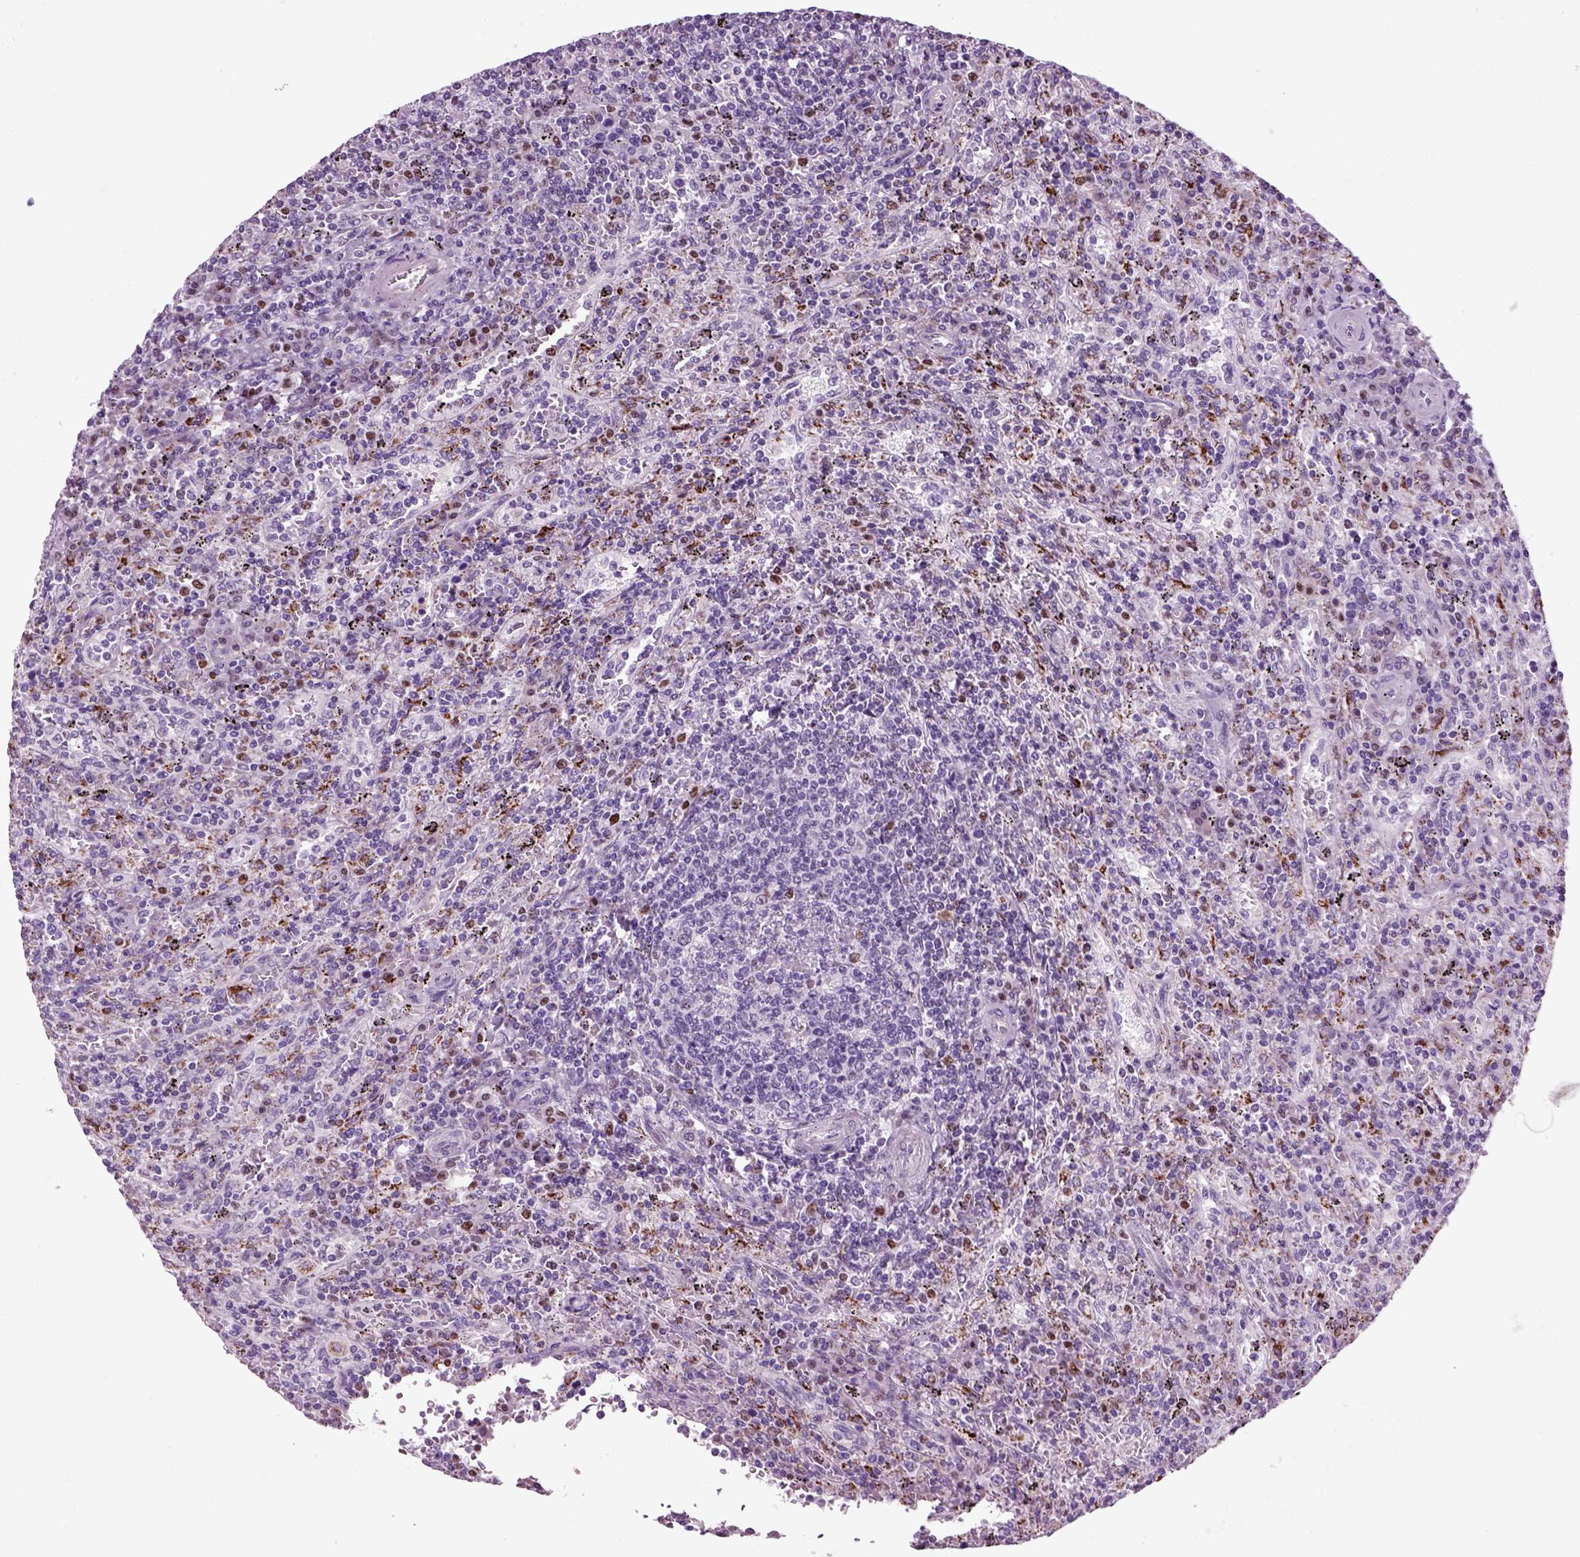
{"staining": {"intensity": "negative", "quantity": "none", "location": "none"}, "tissue": "lymphoma", "cell_type": "Tumor cells", "image_type": "cancer", "snomed": [{"axis": "morphology", "description": "Malignant lymphoma, non-Hodgkin's type, Low grade"}, {"axis": "topography", "description": "Spleen"}], "caption": "Tumor cells are negative for brown protein staining in lymphoma.", "gene": "ARID3A", "patient": {"sex": "male", "age": 62}}